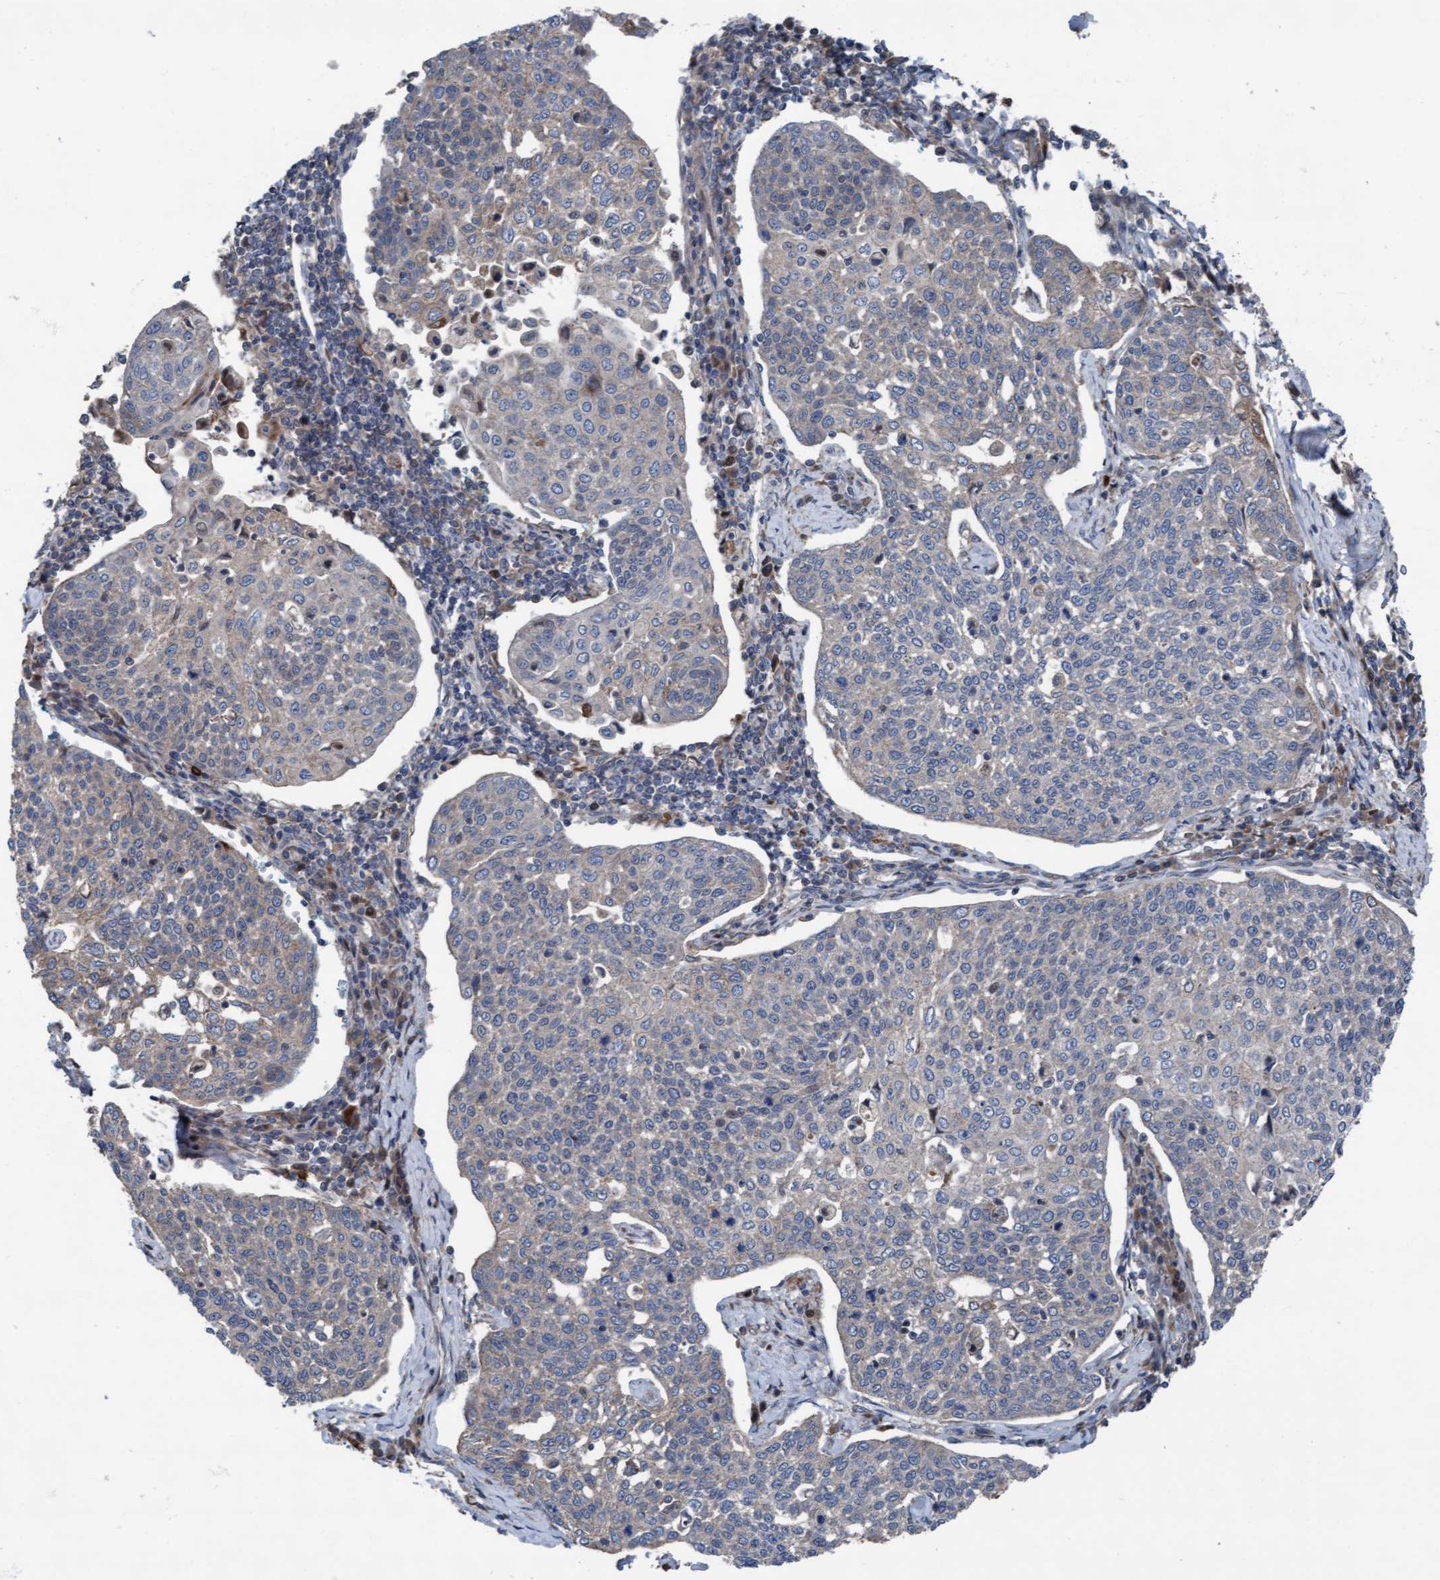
{"staining": {"intensity": "negative", "quantity": "none", "location": "none"}, "tissue": "cervical cancer", "cell_type": "Tumor cells", "image_type": "cancer", "snomed": [{"axis": "morphology", "description": "Squamous cell carcinoma, NOS"}, {"axis": "topography", "description": "Cervix"}], "caption": "Immunohistochemical staining of cervical cancer (squamous cell carcinoma) reveals no significant expression in tumor cells.", "gene": "KLHL26", "patient": {"sex": "female", "age": 34}}